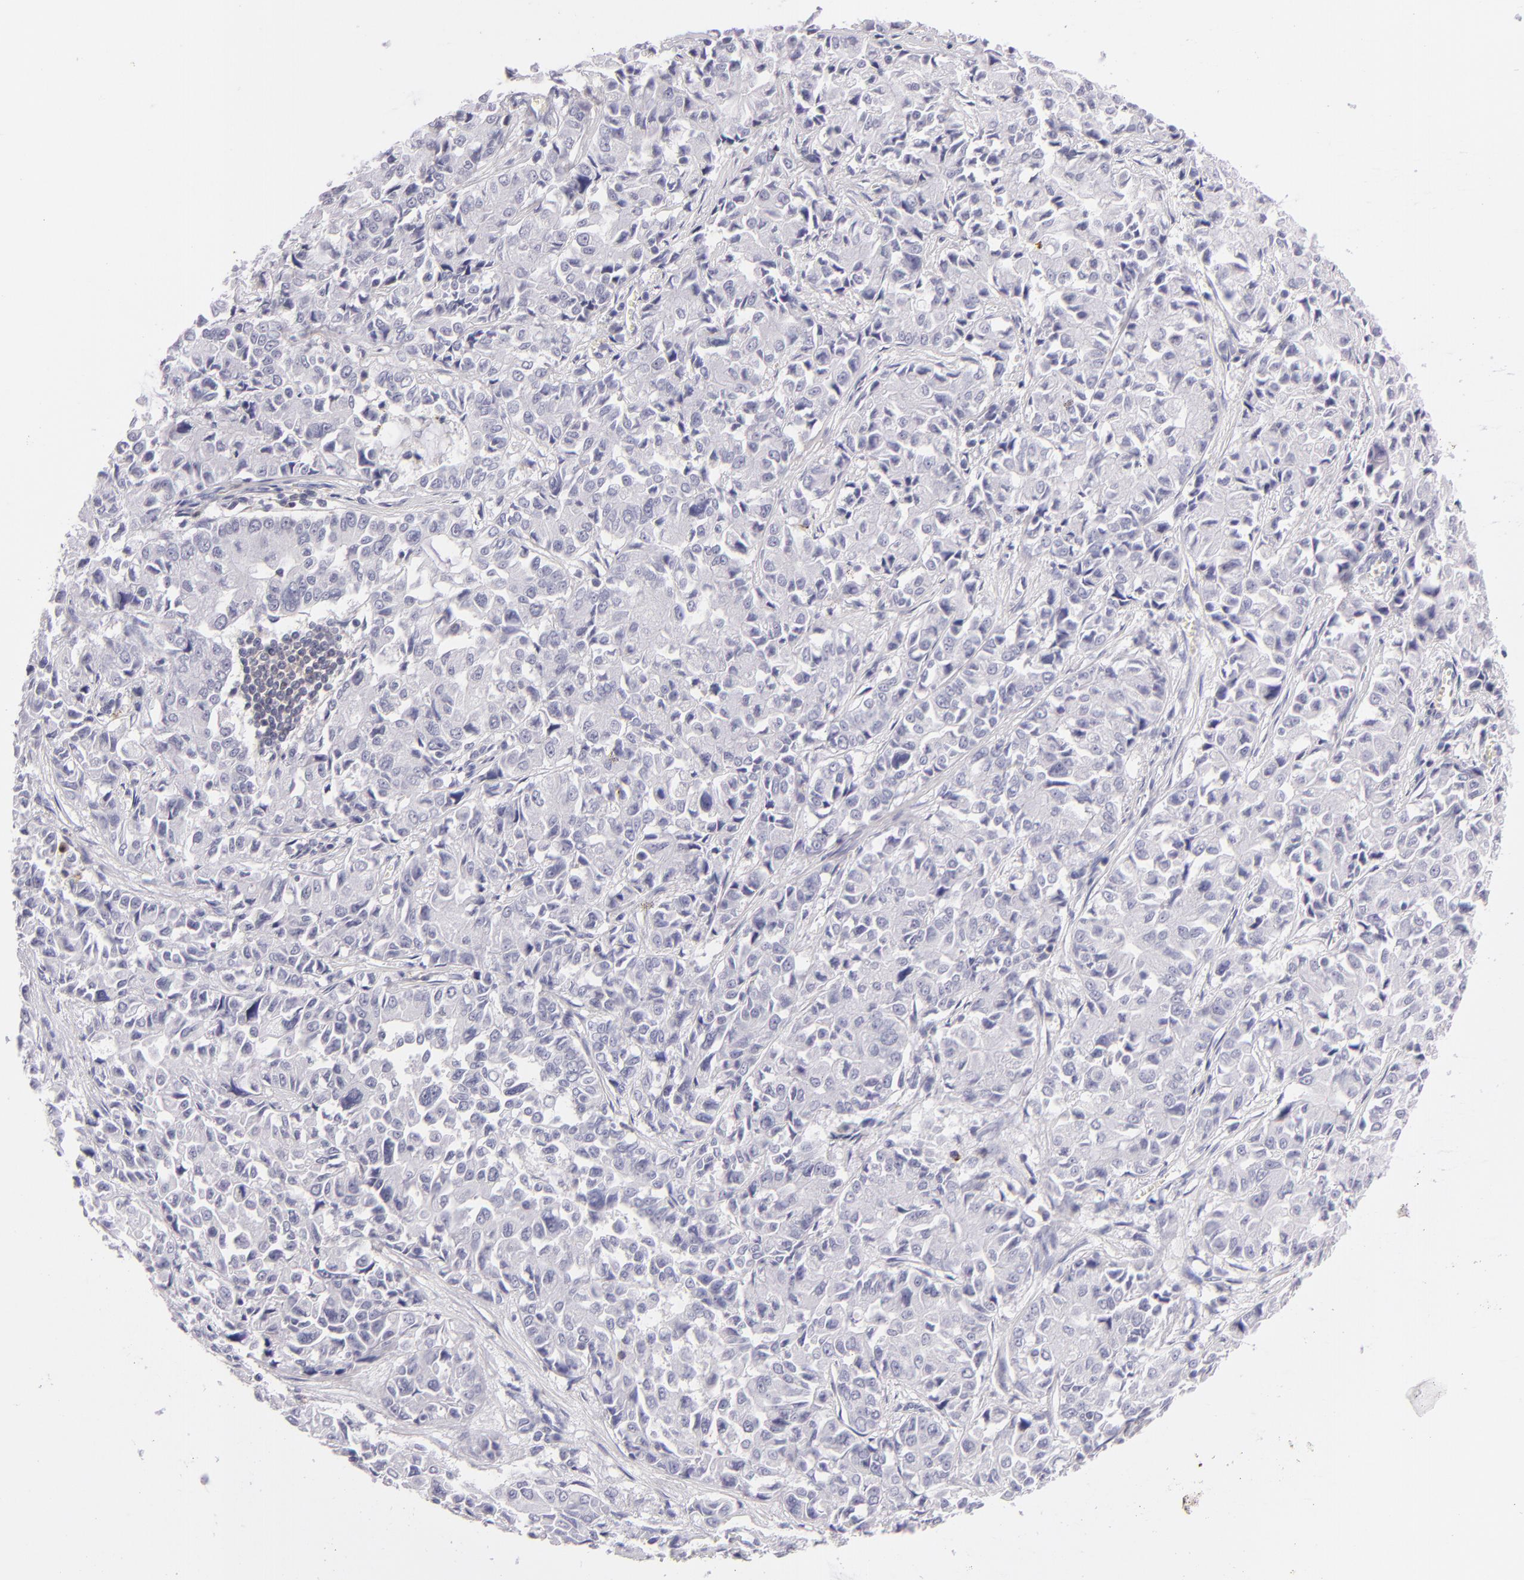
{"staining": {"intensity": "negative", "quantity": "none", "location": "none"}, "tissue": "pancreatic cancer", "cell_type": "Tumor cells", "image_type": "cancer", "snomed": [{"axis": "morphology", "description": "Adenocarcinoma, NOS"}, {"axis": "topography", "description": "Pancreas"}], "caption": "Tumor cells show no significant expression in pancreatic adenocarcinoma. (DAB (3,3'-diaminobenzidine) immunohistochemistry, high magnification).", "gene": "CD48", "patient": {"sex": "female", "age": 52}}